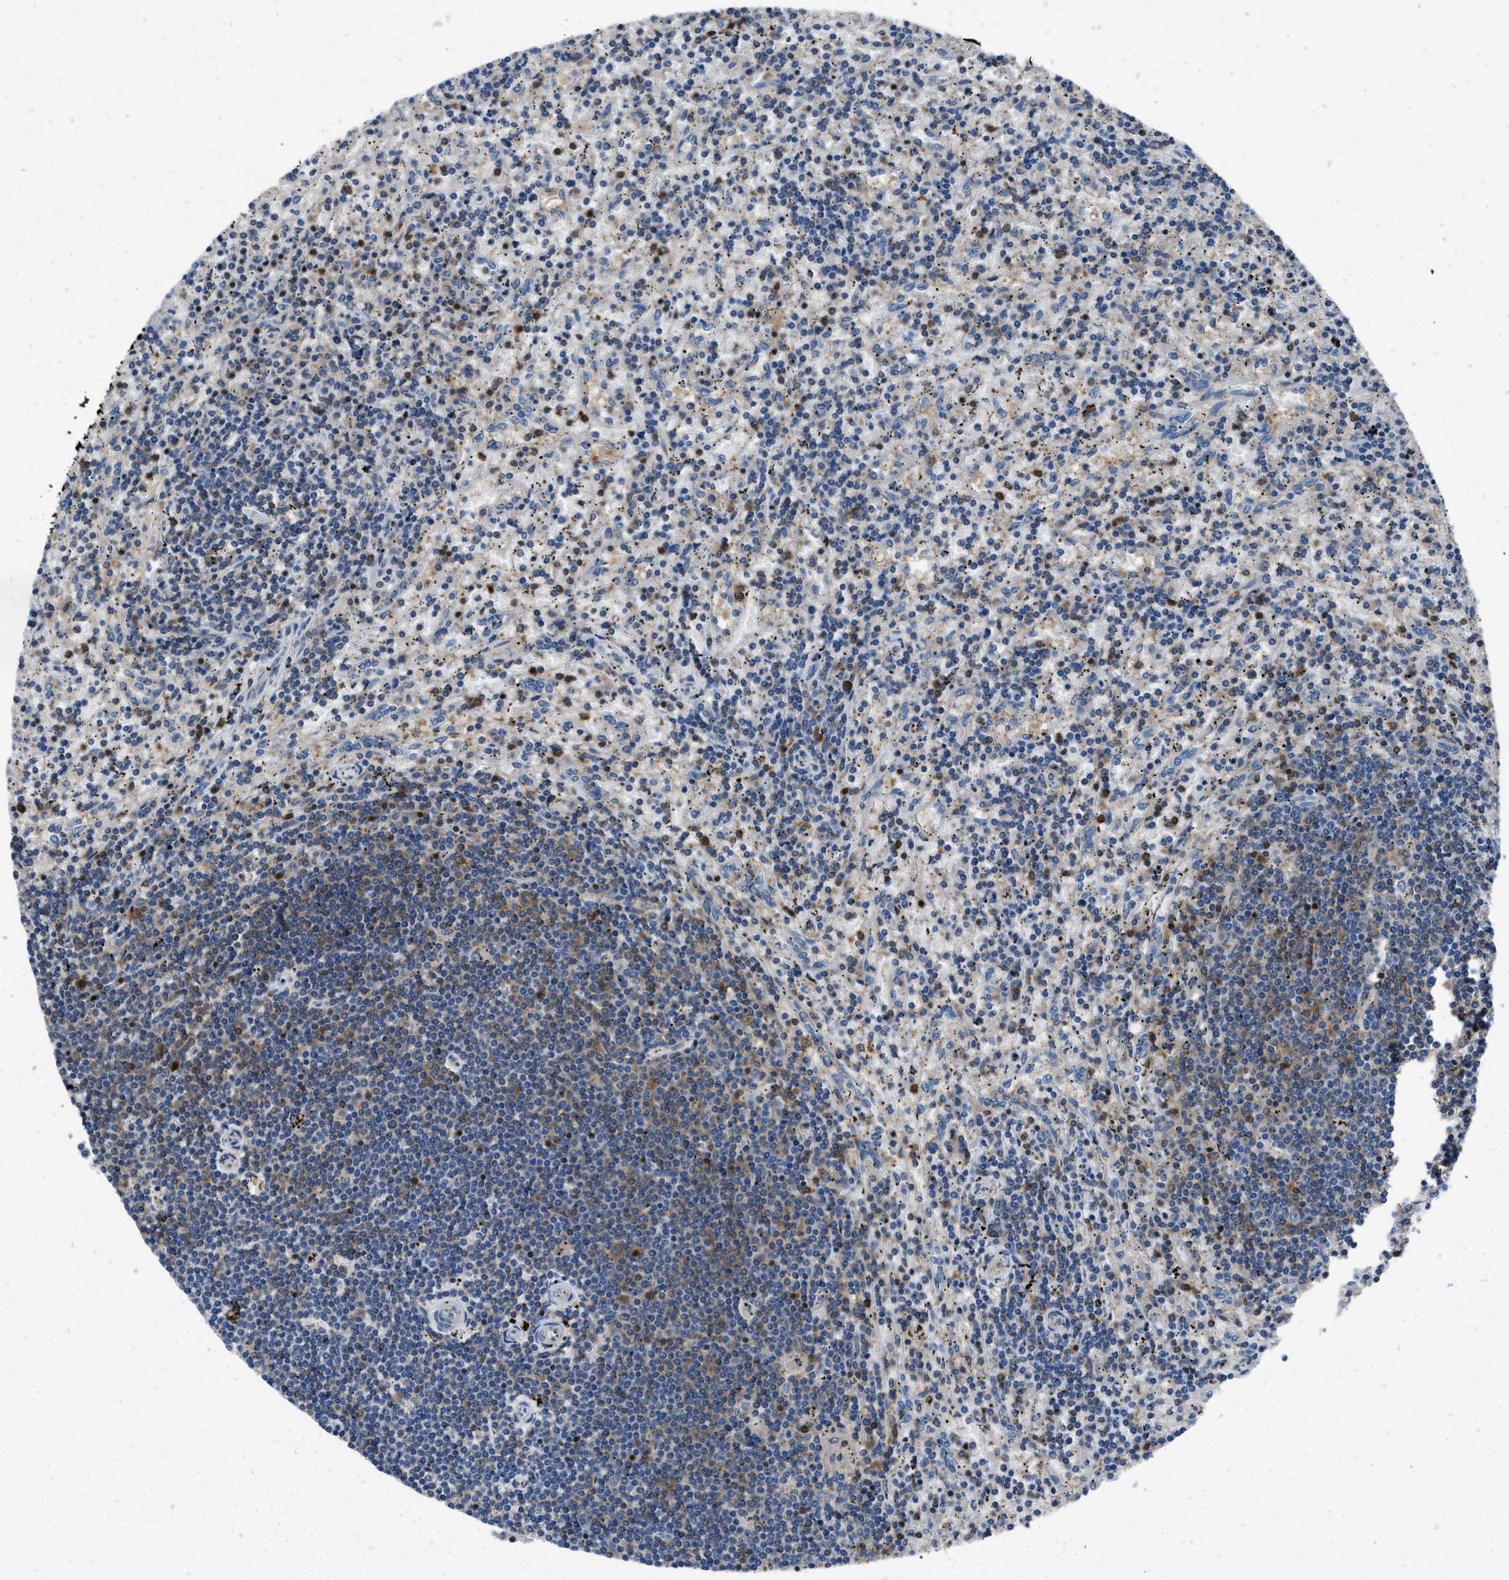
{"staining": {"intensity": "moderate", "quantity": "25%-75%", "location": "cytoplasmic/membranous"}, "tissue": "lymphoma", "cell_type": "Tumor cells", "image_type": "cancer", "snomed": [{"axis": "morphology", "description": "Malignant lymphoma, non-Hodgkin's type, Low grade"}, {"axis": "topography", "description": "Spleen"}], "caption": "Immunohistochemistry (IHC) of low-grade malignant lymphoma, non-Hodgkin's type exhibits medium levels of moderate cytoplasmic/membranous expression in approximately 25%-75% of tumor cells.", "gene": "YARS1", "patient": {"sex": "male", "age": 76}}